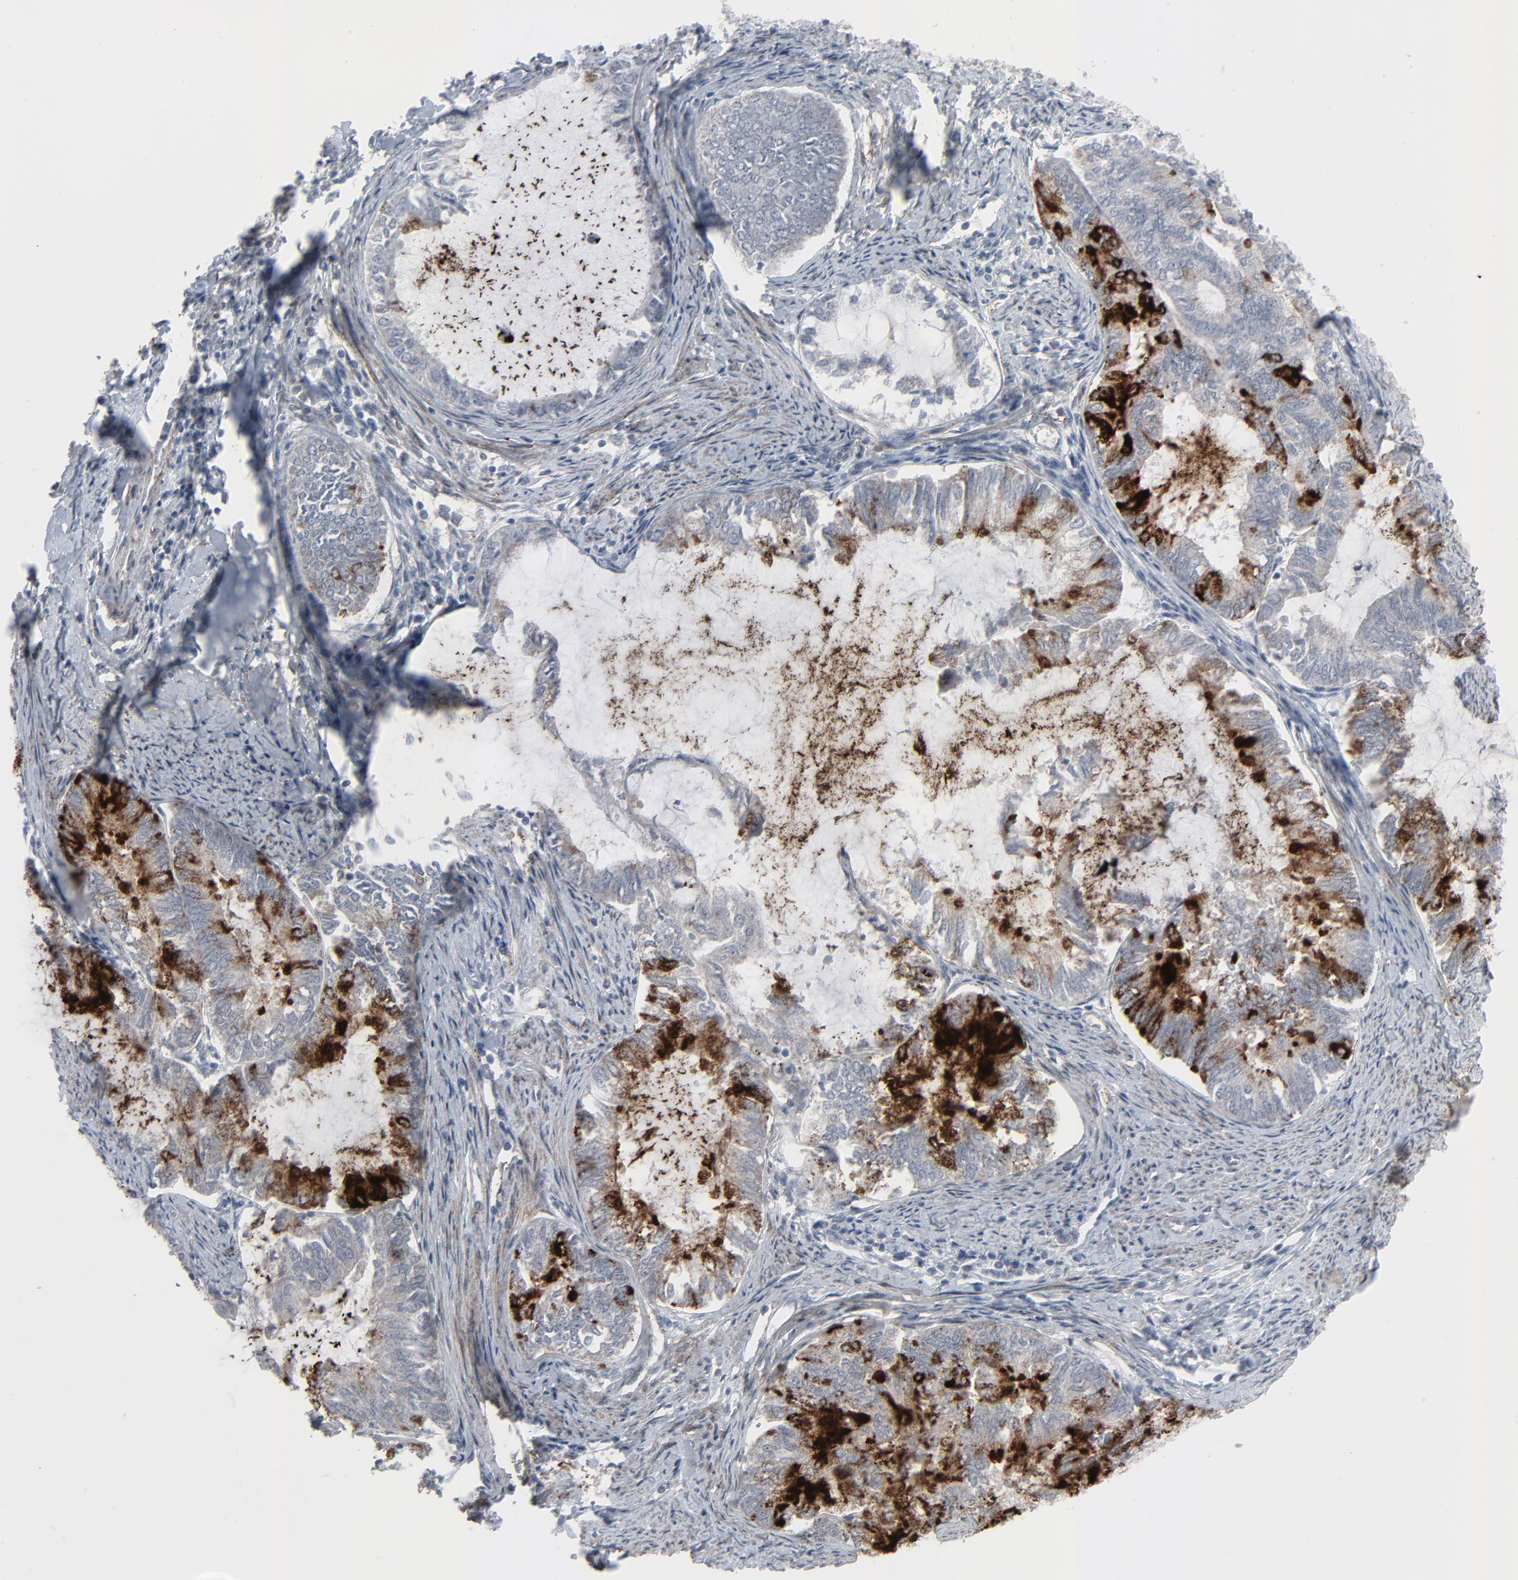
{"staining": {"intensity": "strong", "quantity": "<25%", "location": "cytoplasmic/membranous"}, "tissue": "endometrial cancer", "cell_type": "Tumor cells", "image_type": "cancer", "snomed": [{"axis": "morphology", "description": "Adenocarcinoma, NOS"}, {"axis": "topography", "description": "Endometrium"}], "caption": "This is a photomicrograph of immunohistochemistry staining of endometrial cancer (adenocarcinoma), which shows strong expression in the cytoplasmic/membranous of tumor cells.", "gene": "NEUROD1", "patient": {"sex": "female", "age": 86}}